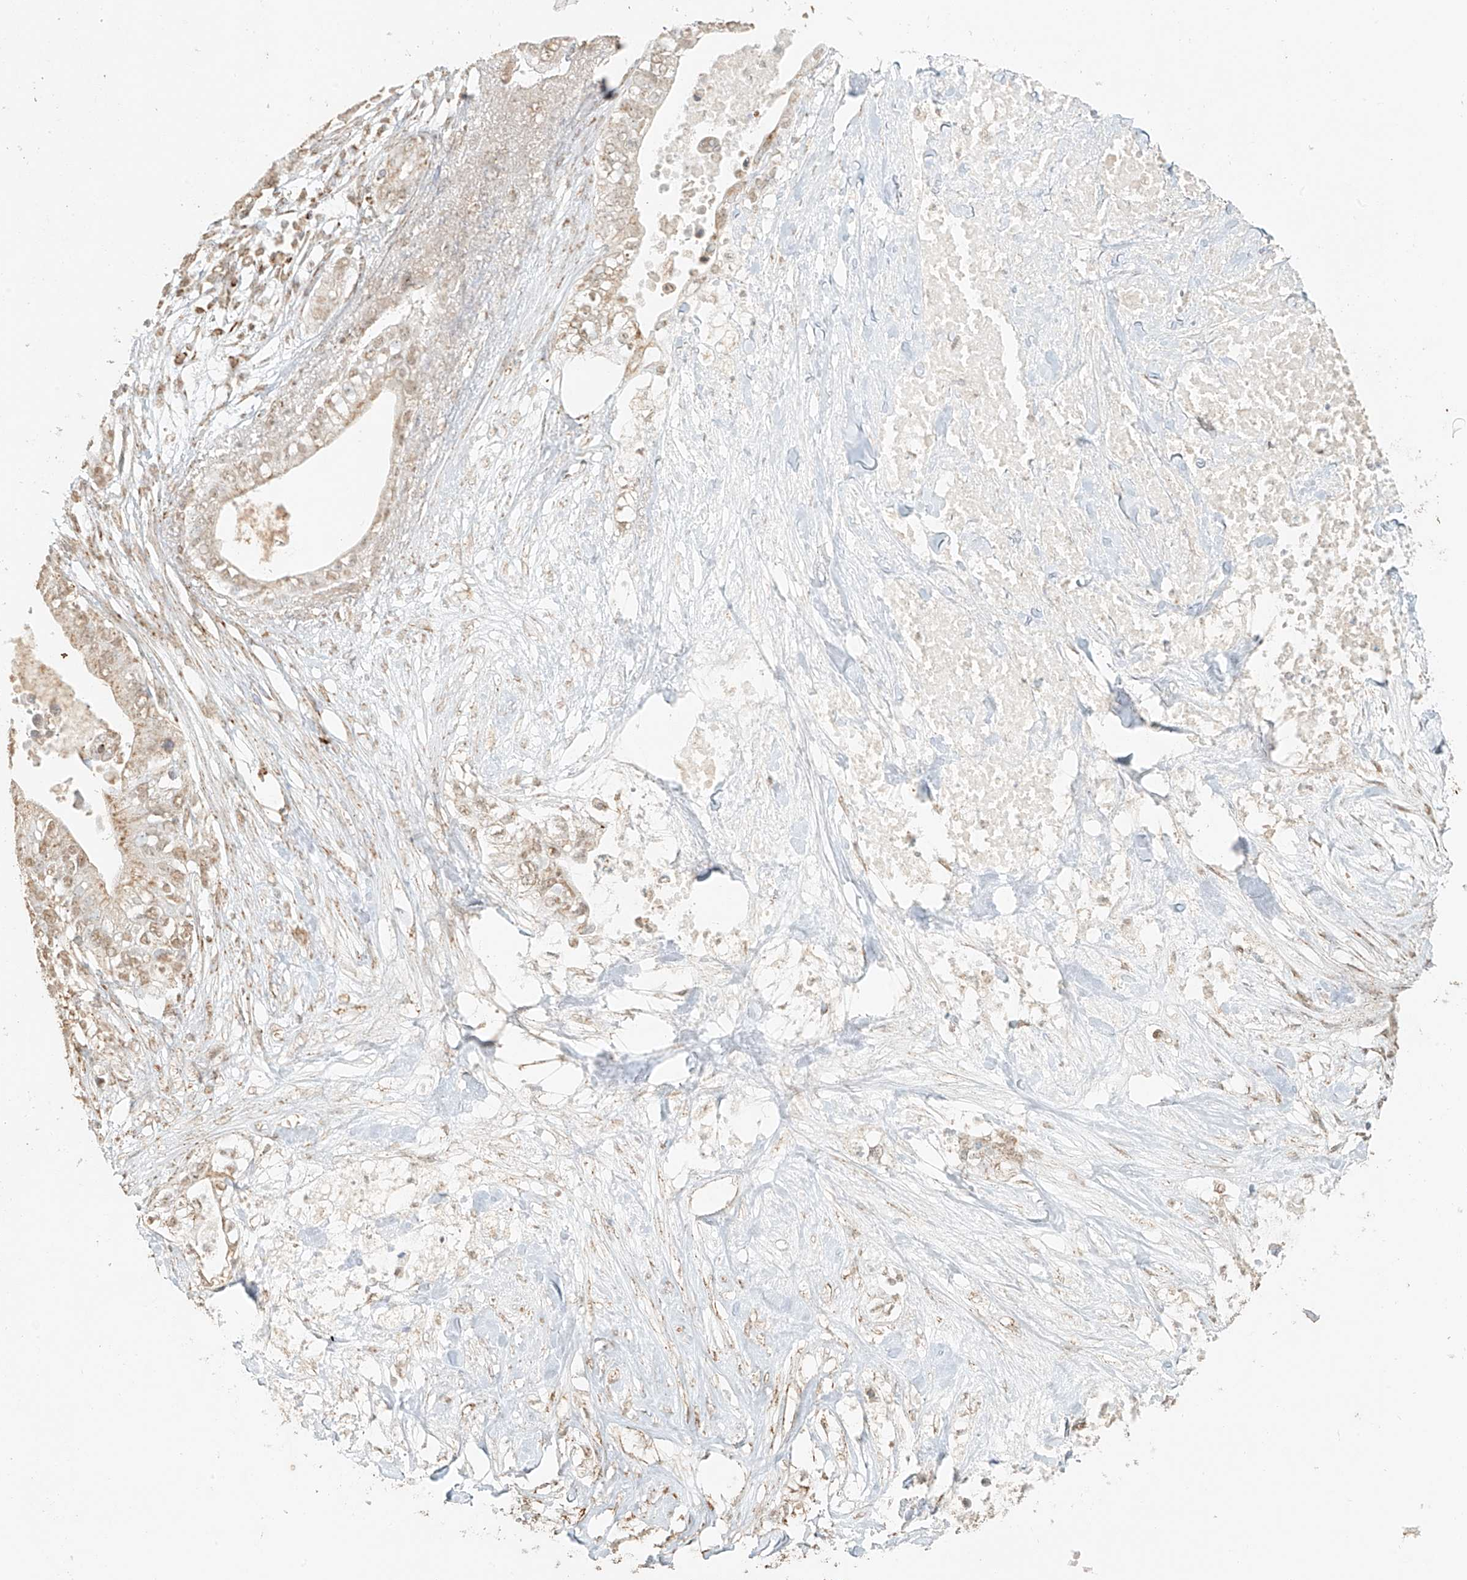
{"staining": {"intensity": "weak", "quantity": "25%-75%", "location": "nuclear"}, "tissue": "pancreatic cancer", "cell_type": "Tumor cells", "image_type": "cancer", "snomed": [{"axis": "morphology", "description": "Adenocarcinoma, NOS"}, {"axis": "topography", "description": "Pancreas"}], "caption": "IHC histopathology image of human adenocarcinoma (pancreatic) stained for a protein (brown), which demonstrates low levels of weak nuclear positivity in approximately 25%-75% of tumor cells.", "gene": "MIPEP", "patient": {"sex": "female", "age": 78}}